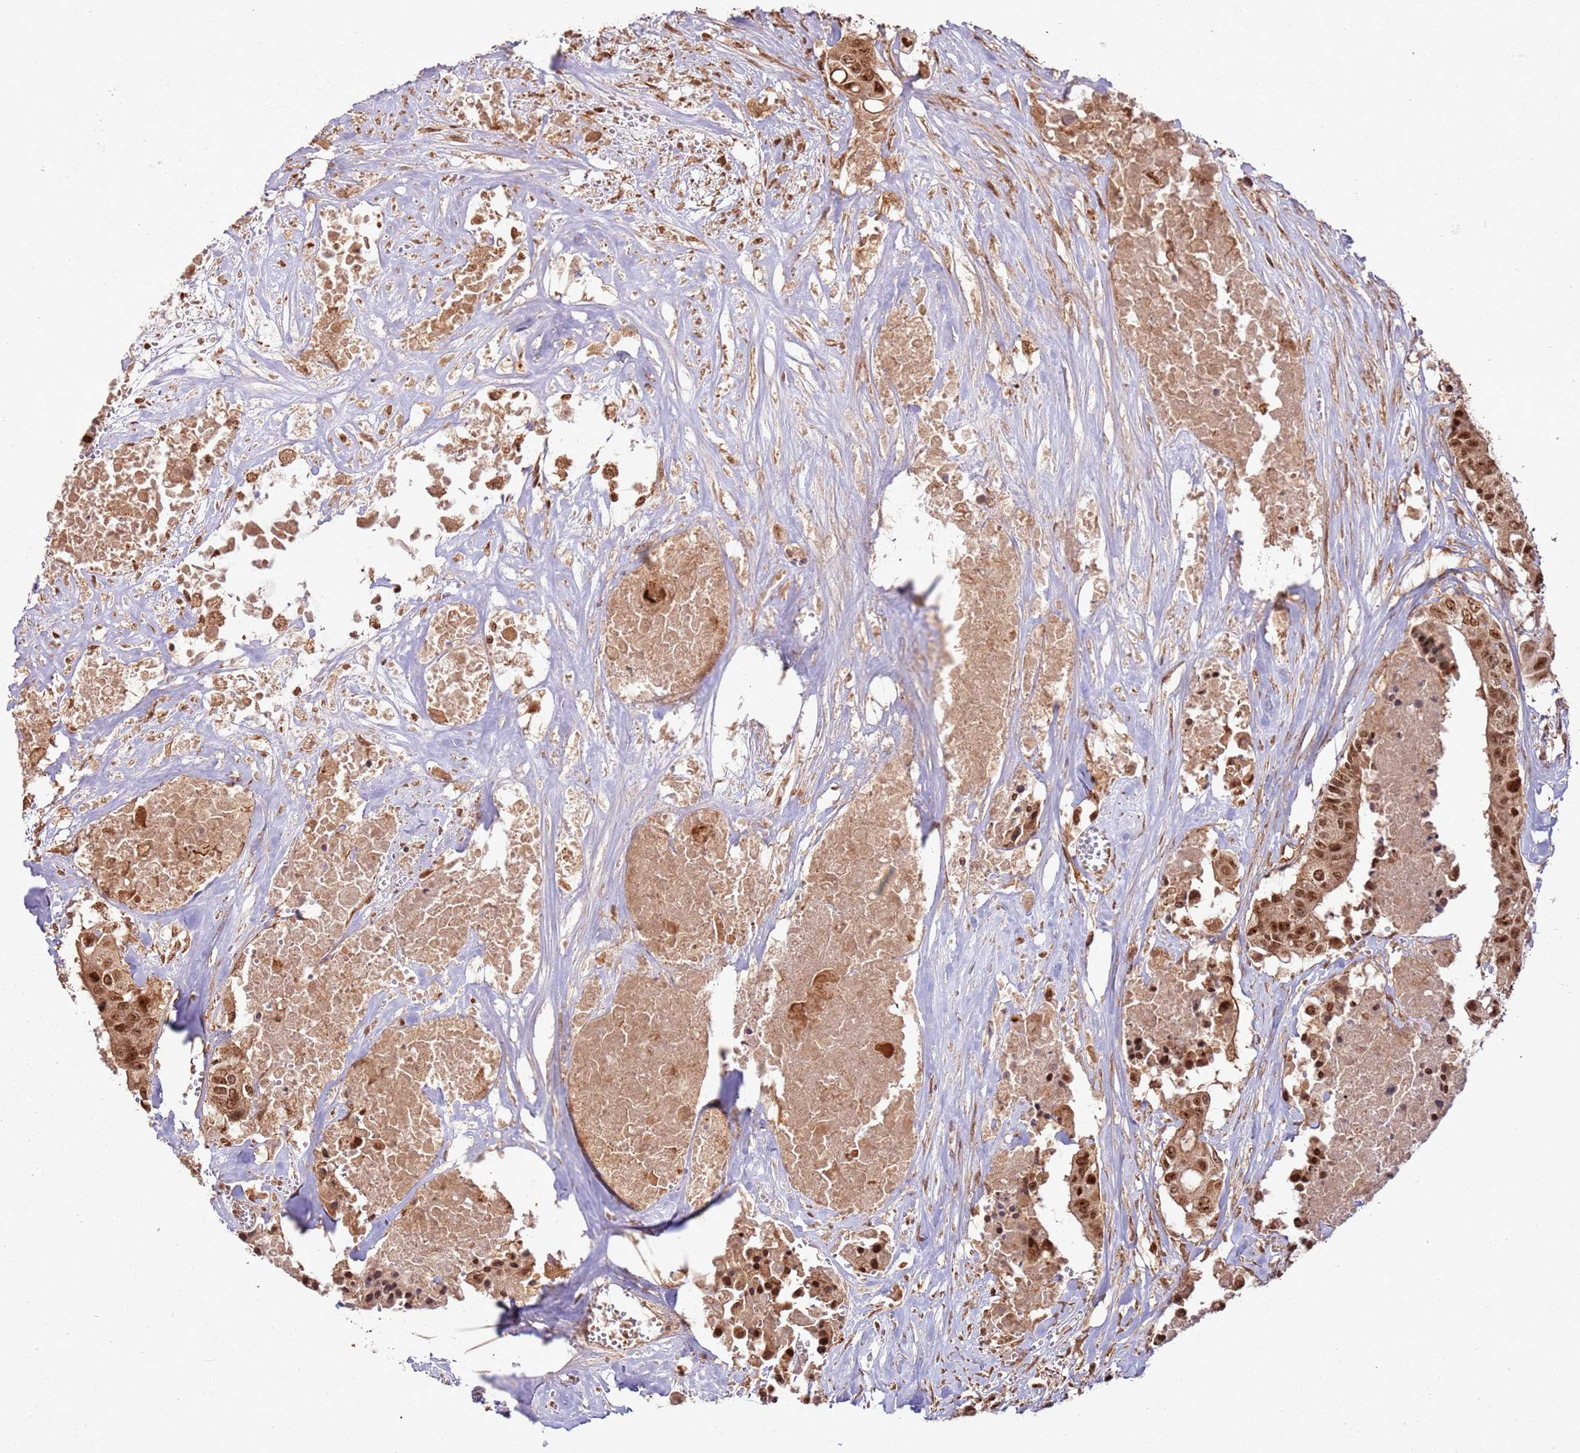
{"staining": {"intensity": "moderate", "quantity": ">75%", "location": "nuclear"}, "tissue": "colorectal cancer", "cell_type": "Tumor cells", "image_type": "cancer", "snomed": [{"axis": "morphology", "description": "Adenocarcinoma, NOS"}, {"axis": "topography", "description": "Colon"}], "caption": "A brown stain shows moderate nuclear staining of a protein in human adenocarcinoma (colorectal) tumor cells.", "gene": "TBC1D13", "patient": {"sex": "male", "age": 77}}